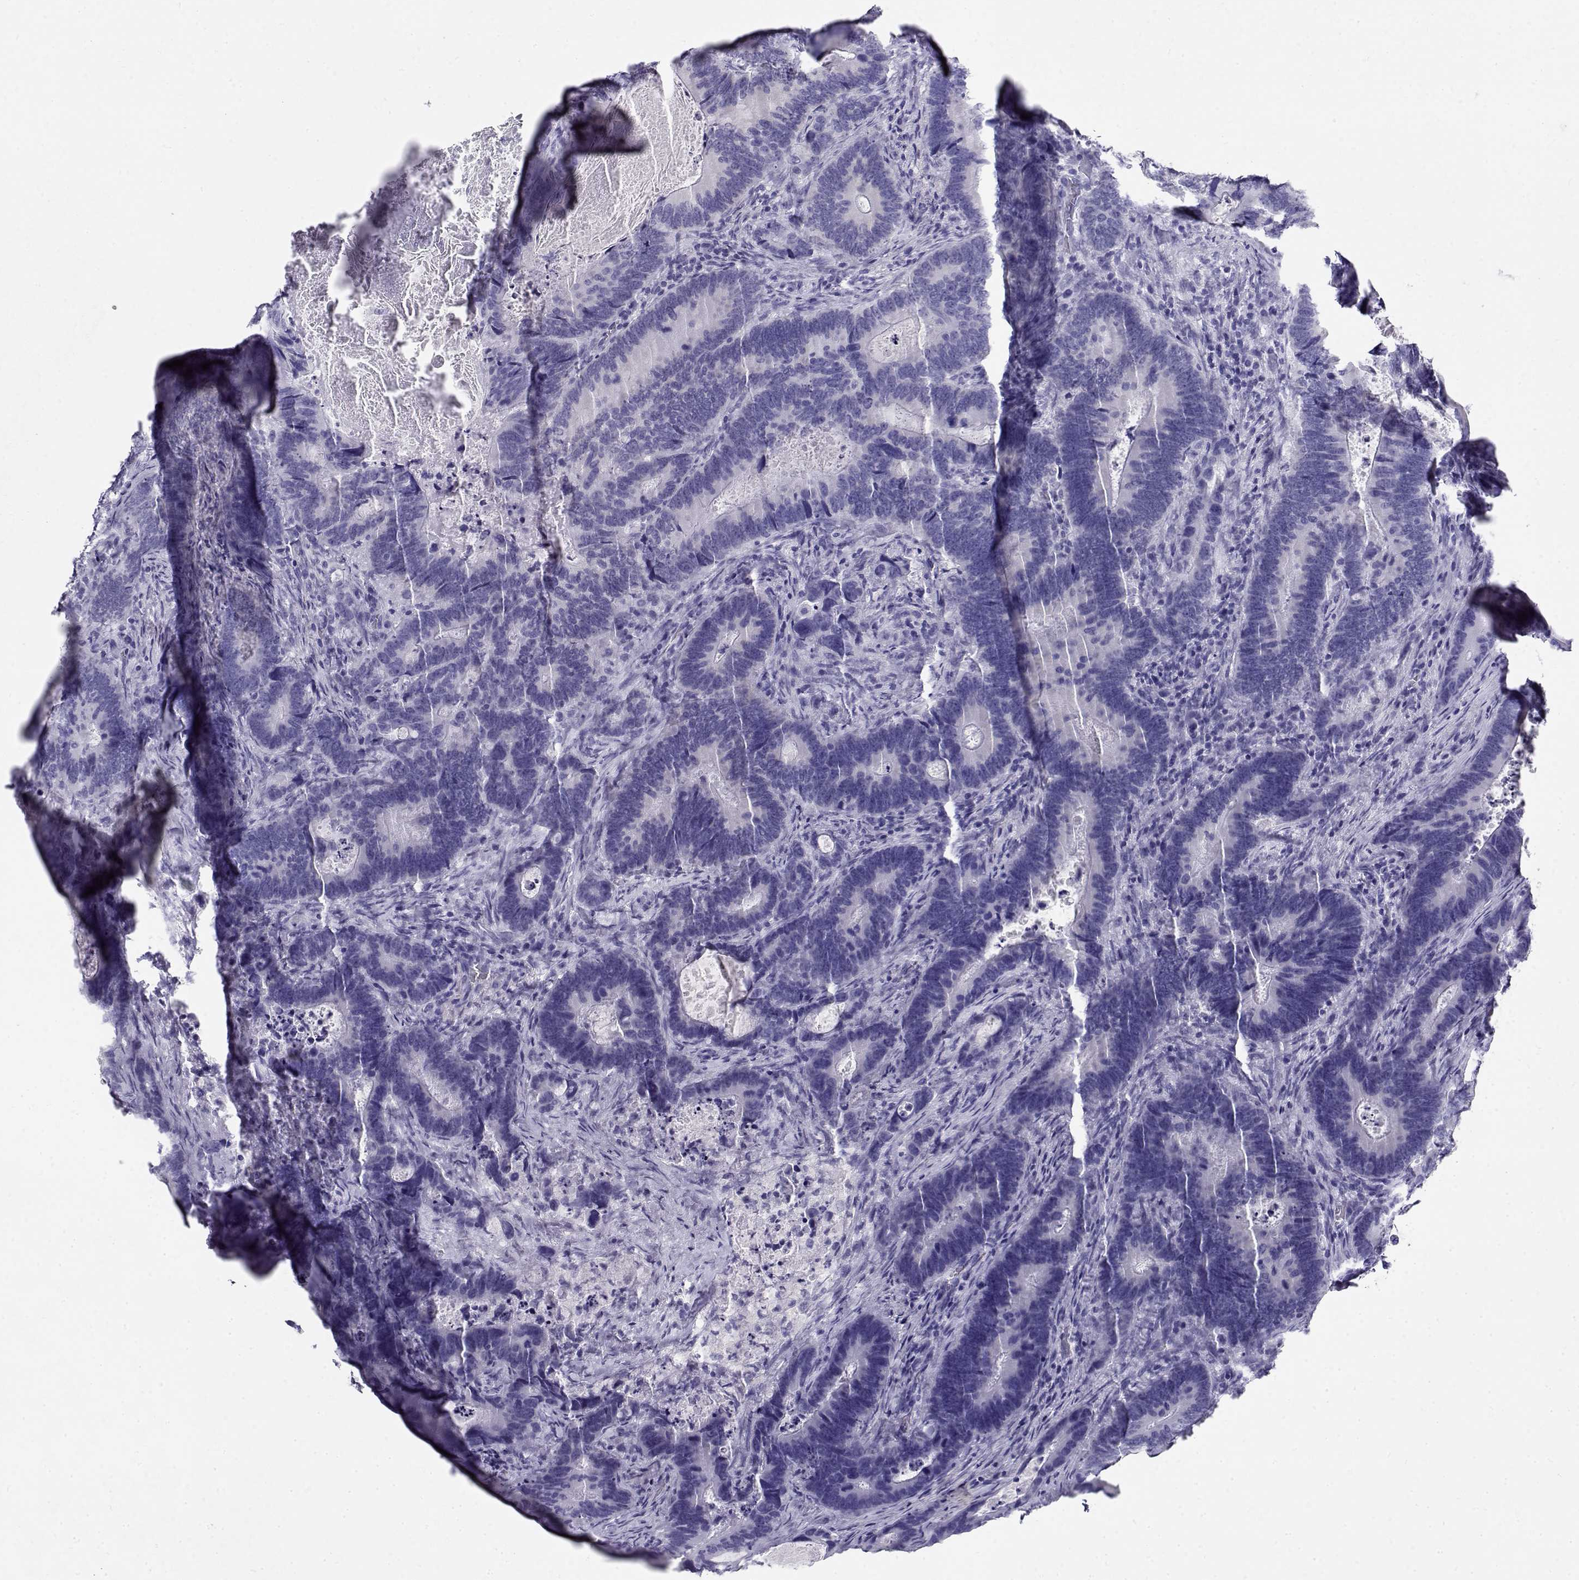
{"staining": {"intensity": "negative", "quantity": "none", "location": "none"}, "tissue": "colorectal cancer", "cell_type": "Tumor cells", "image_type": "cancer", "snomed": [{"axis": "morphology", "description": "Adenocarcinoma, NOS"}, {"axis": "topography", "description": "Colon"}], "caption": "Tumor cells show no significant protein staining in colorectal adenocarcinoma.", "gene": "CABS1", "patient": {"sex": "female", "age": 82}}